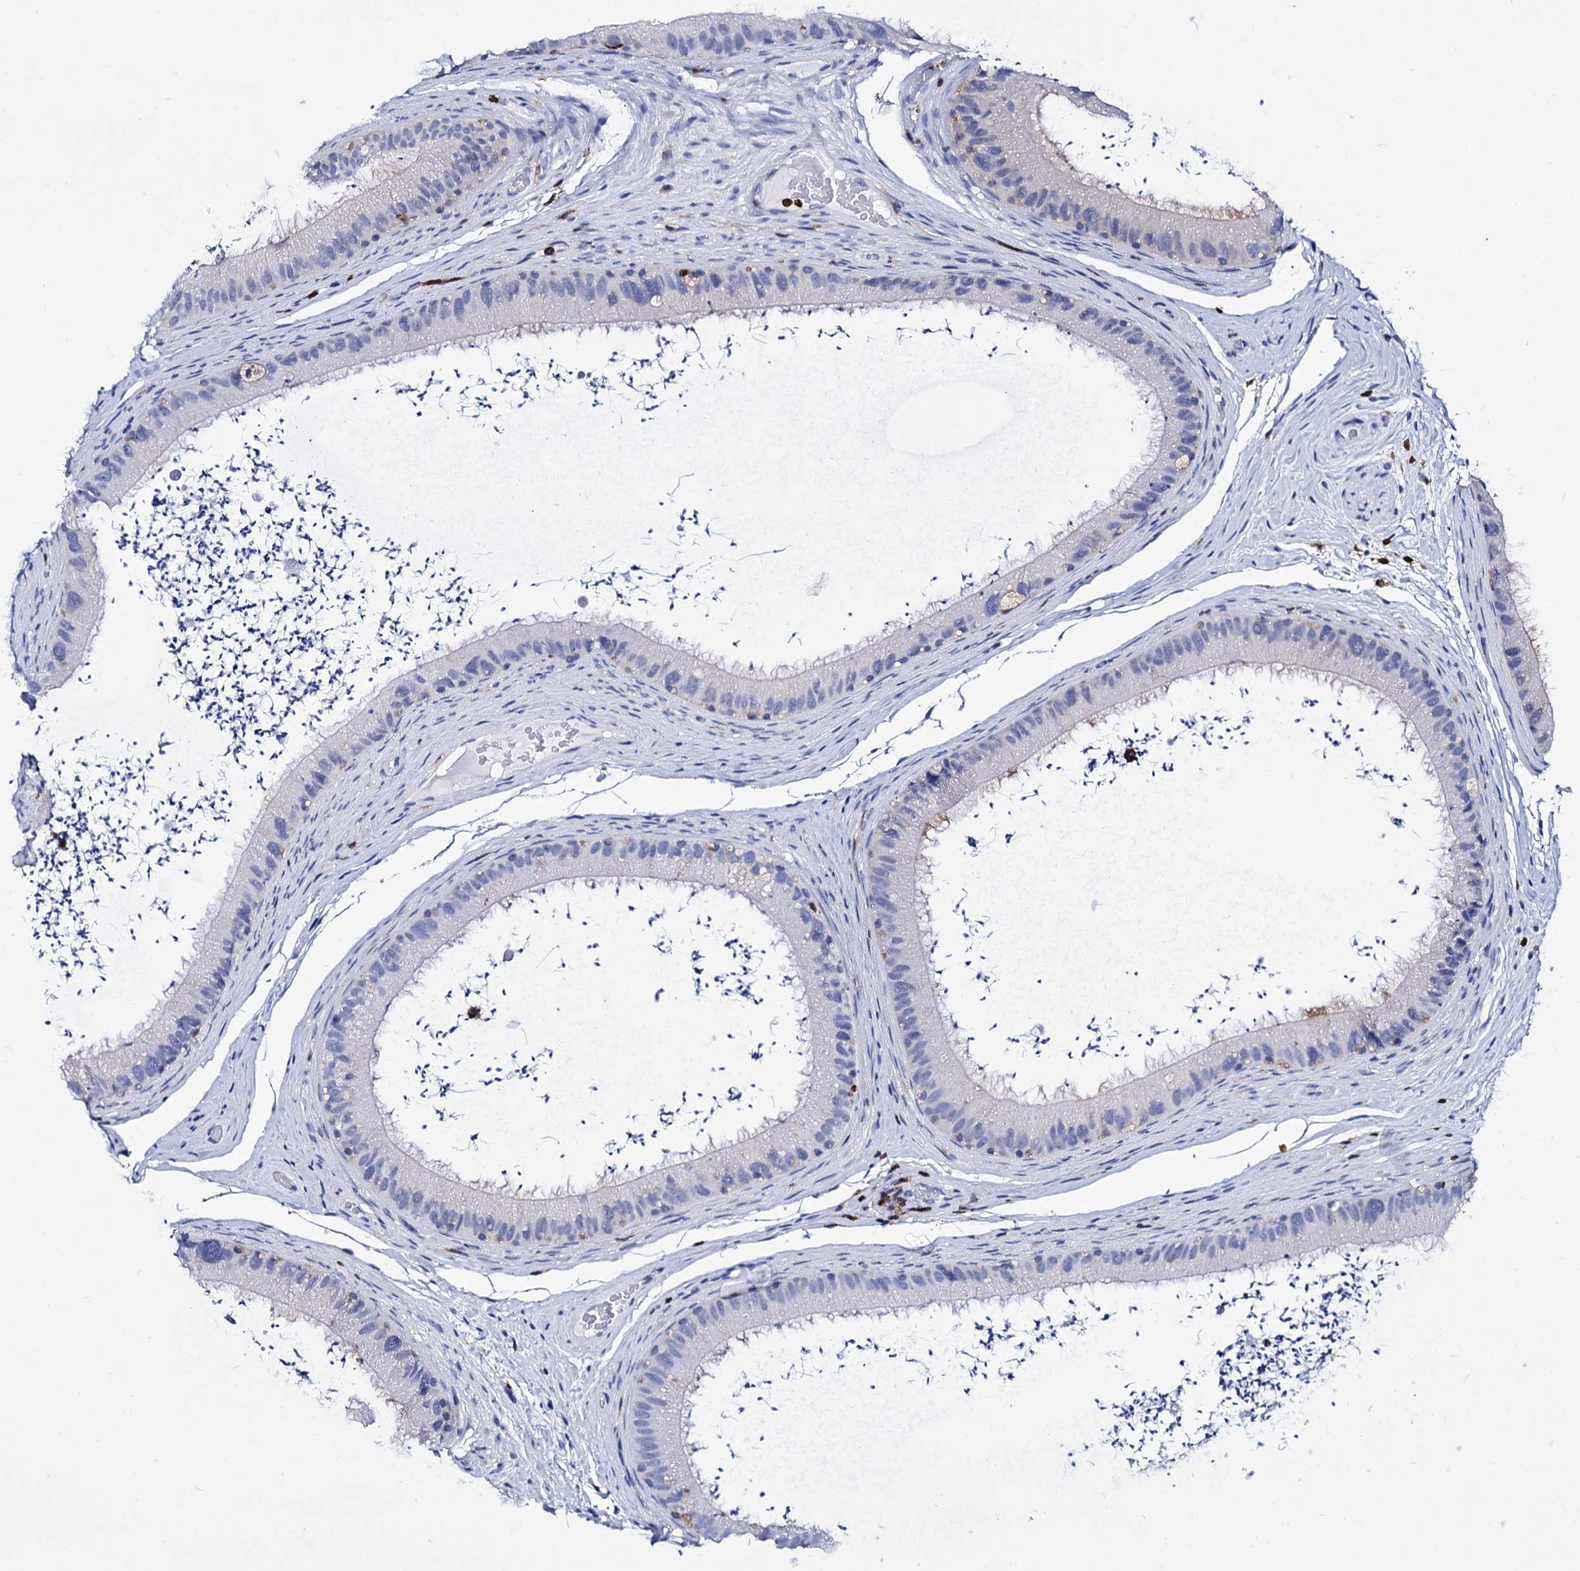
{"staining": {"intensity": "negative", "quantity": "none", "location": "none"}, "tissue": "epididymis", "cell_type": "Glandular cells", "image_type": "normal", "snomed": [{"axis": "morphology", "description": "Normal tissue, NOS"}, {"axis": "topography", "description": "Epididymis, spermatic cord, NOS"}], "caption": "The immunohistochemistry photomicrograph has no significant staining in glandular cells of epididymis.", "gene": "DEF6", "patient": {"sex": "male", "age": 50}}